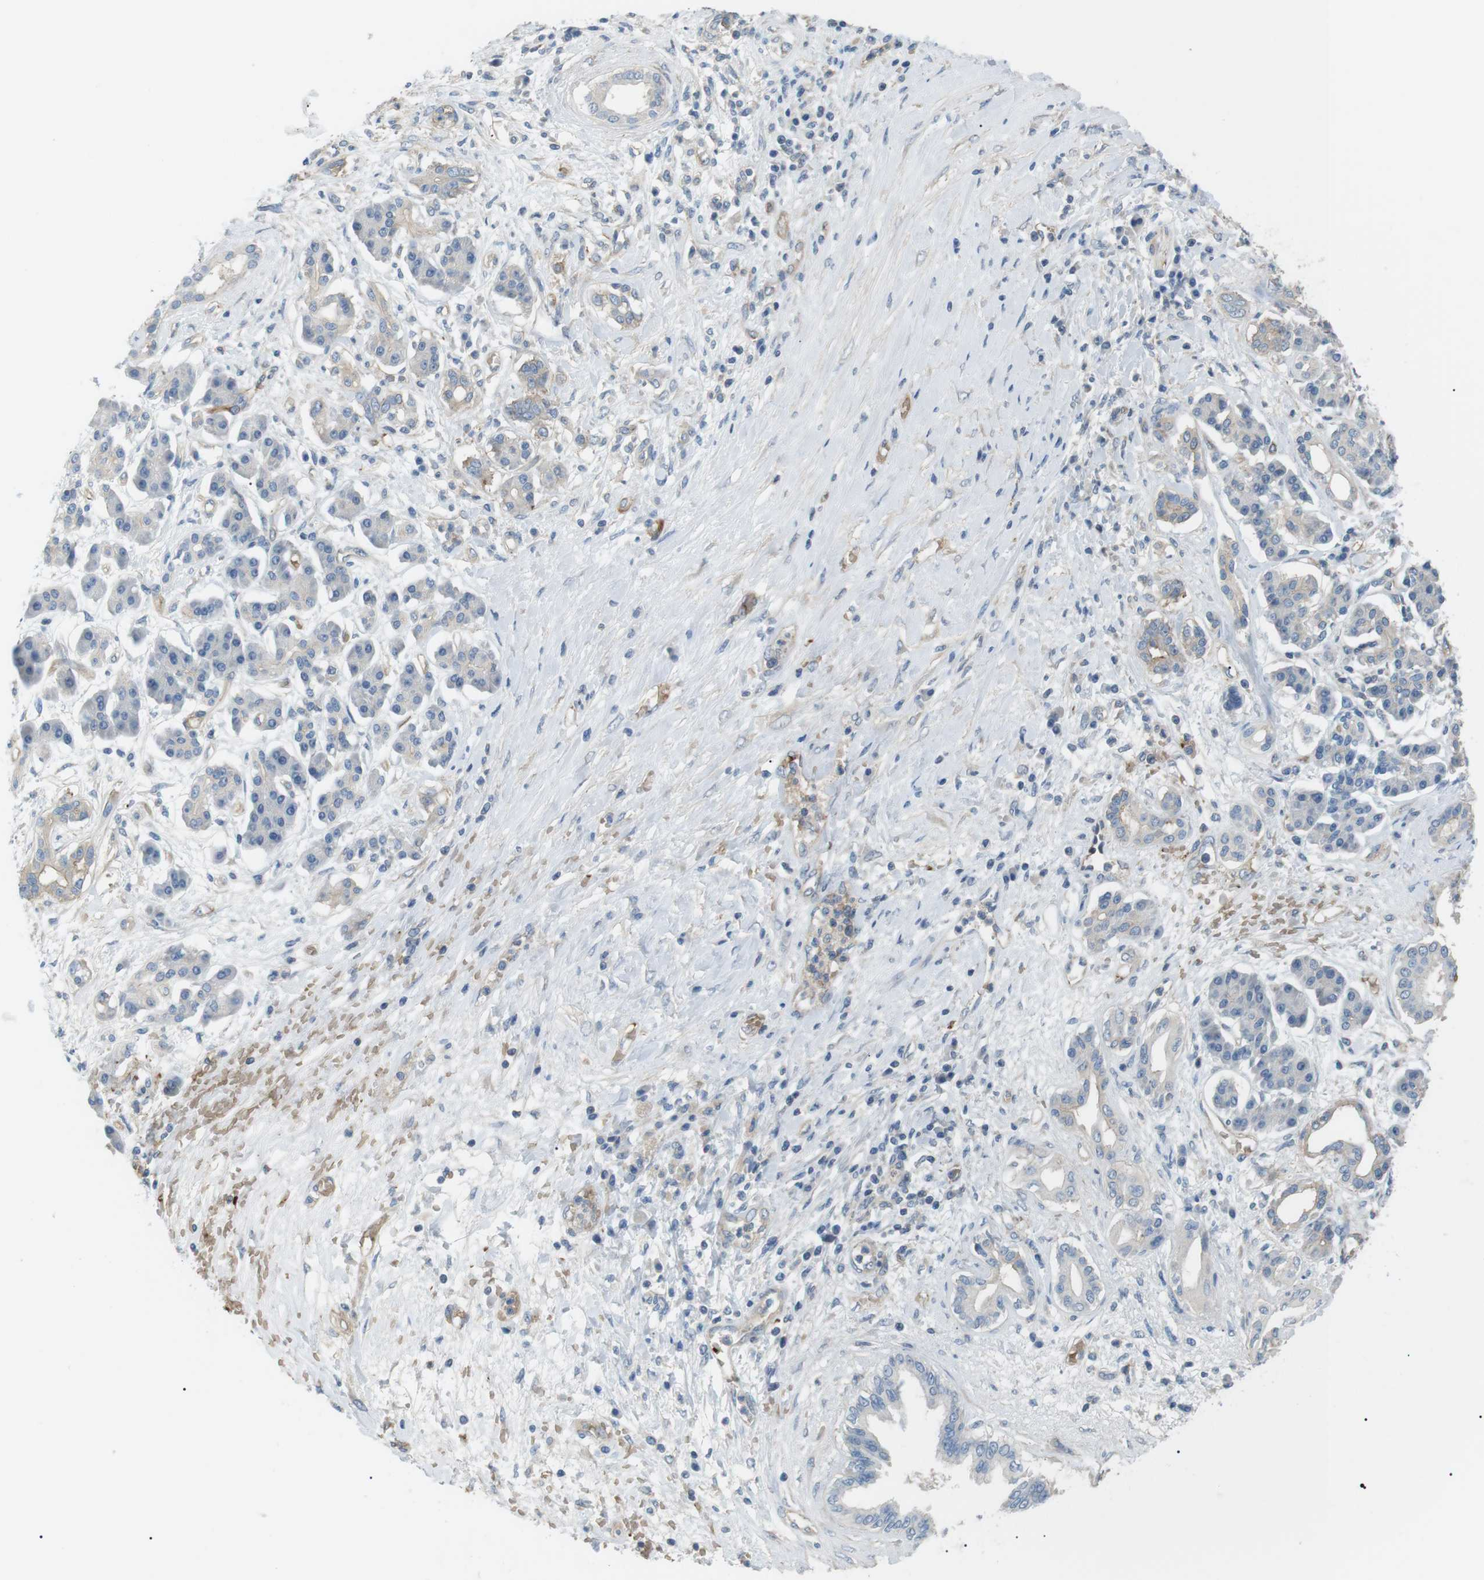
{"staining": {"intensity": "negative", "quantity": "none", "location": "none"}, "tissue": "pancreatic cancer", "cell_type": "Tumor cells", "image_type": "cancer", "snomed": [{"axis": "morphology", "description": "Adenocarcinoma, NOS"}, {"axis": "topography", "description": "Pancreas"}], "caption": "Pancreatic cancer was stained to show a protein in brown. There is no significant staining in tumor cells. The staining was performed using DAB (3,3'-diaminobenzidine) to visualize the protein expression in brown, while the nuclei were stained in blue with hematoxylin (Magnification: 20x).", "gene": "ADCY10", "patient": {"sex": "female", "age": 56}}